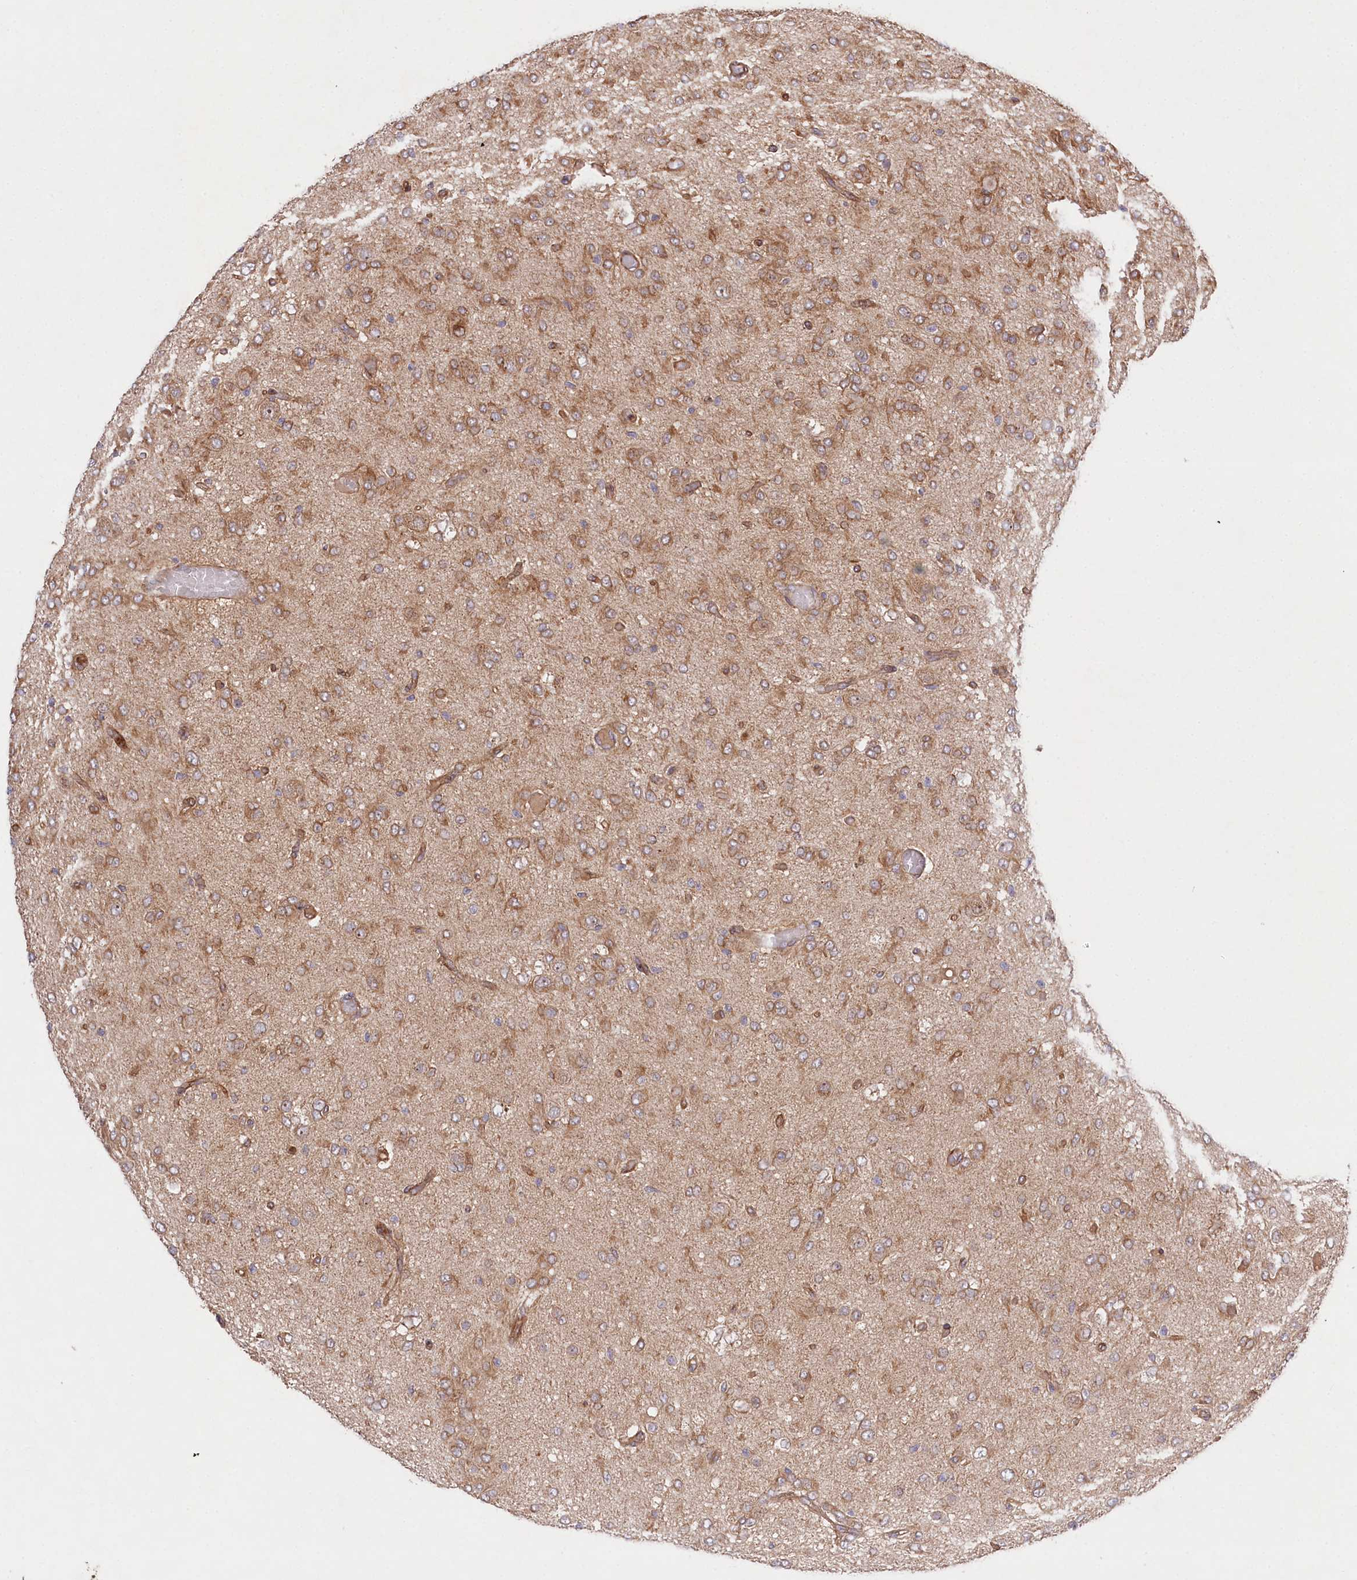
{"staining": {"intensity": "moderate", "quantity": "25%-75%", "location": "cytoplasmic/membranous"}, "tissue": "glioma", "cell_type": "Tumor cells", "image_type": "cancer", "snomed": [{"axis": "morphology", "description": "Glioma, malignant, High grade"}, {"axis": "topography", "description": "Brain"}], "caption": "Immunohistochemistry image of malignant high-grade glioma stained for a protein (brown), which exhibits medium levels of moderate cytoplasmic/membranous positivity in about 25%-75% of tumor cells.", "gene": "MTPAP", "patient": {"sex": "female", "age": 59}}